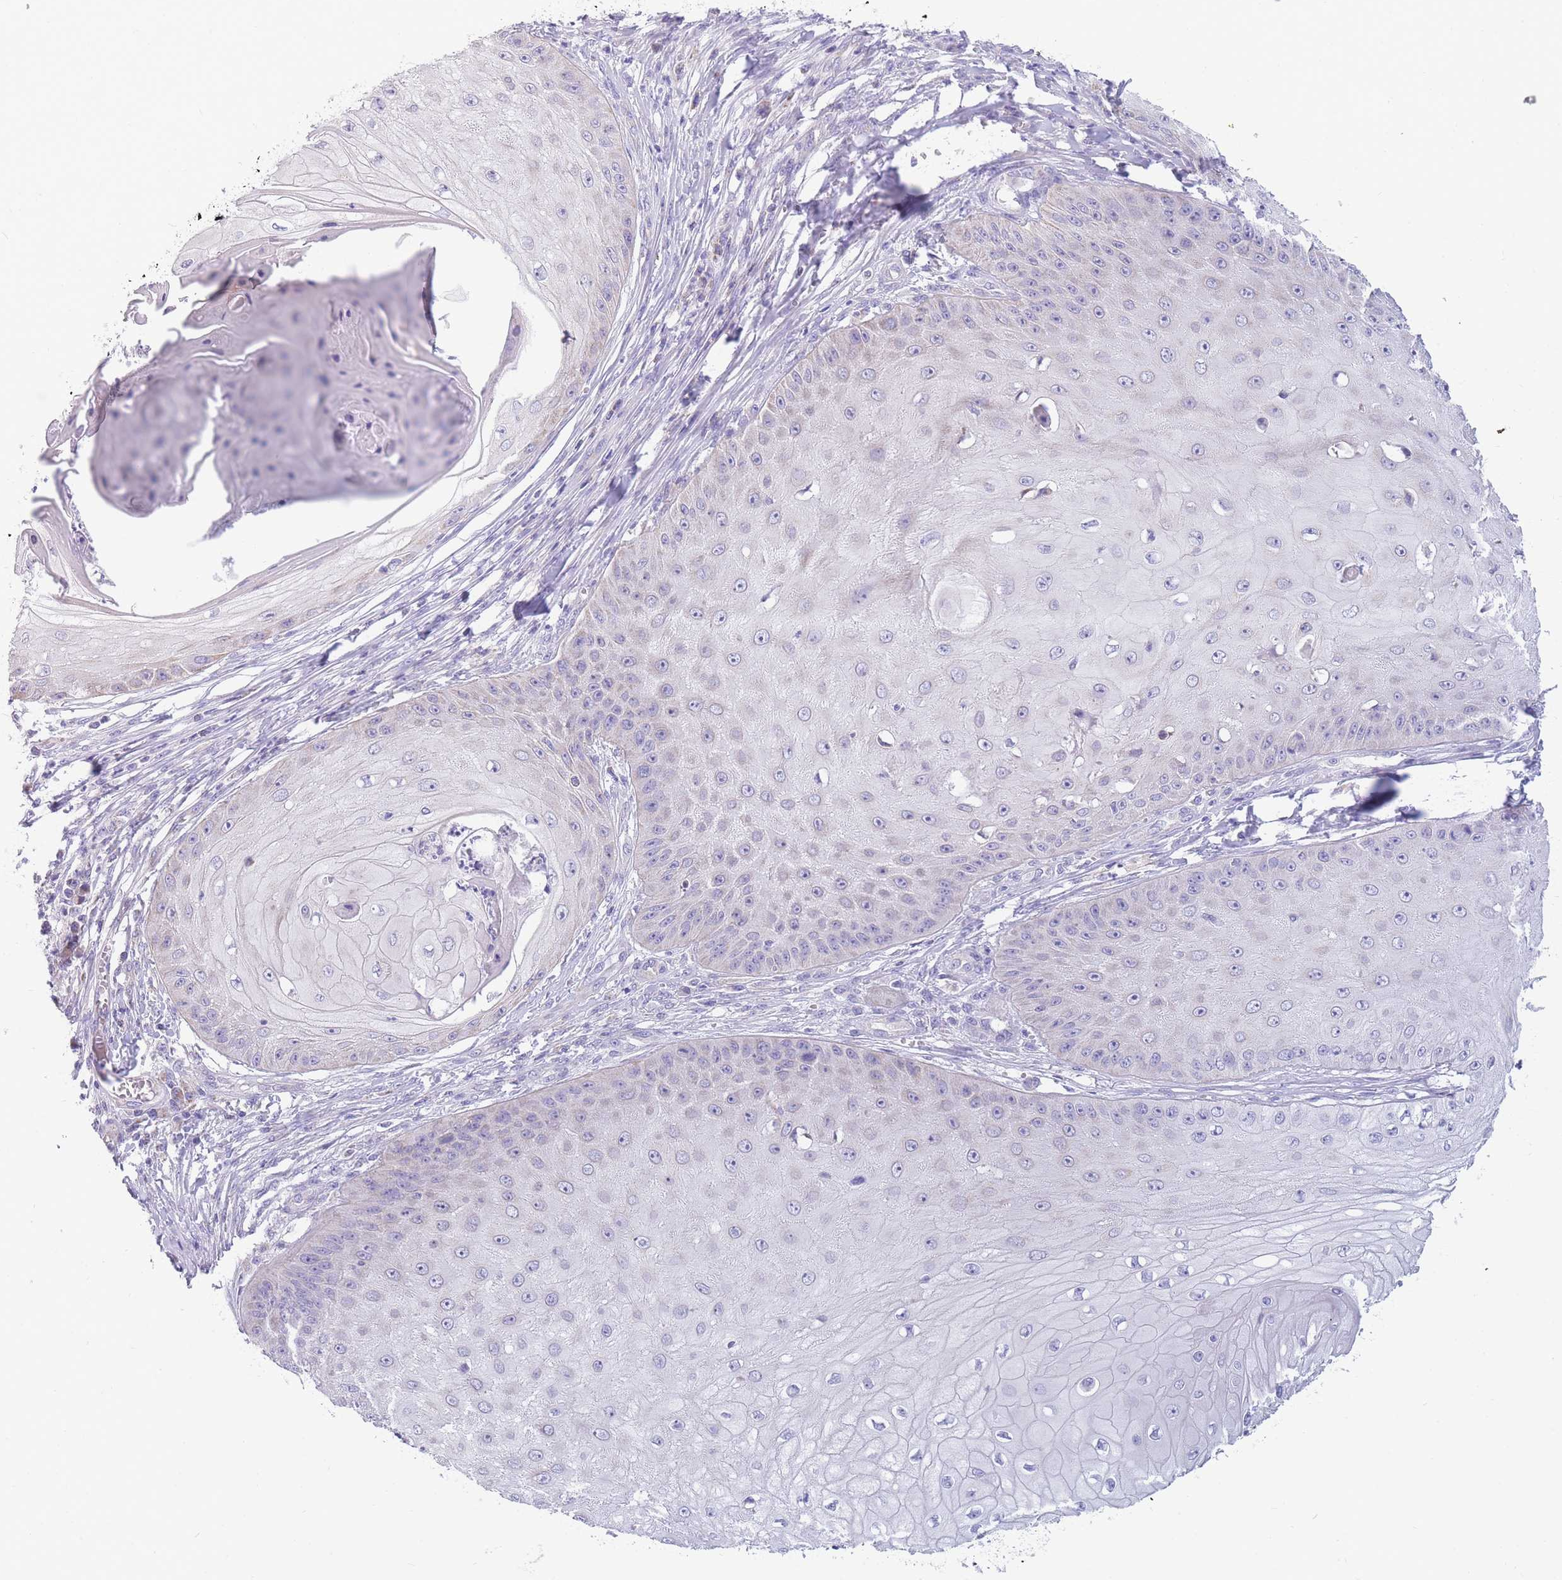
{"staining": {"intensity": "negative", "quantity": "none", "location": "none"}, "tissue": "skin cancer", "cell_type": "Tumor cells", "image_type": "cancer", "snomed": [{"axis": "morphology", "description": "Squamous cell carcinoma, NOS"}, {"axis": "topography", "description": "Skin"}], "caption": "Squamous cell carcinoma (skin) was stained to show a protein in brown. There is no significant expression in tumor cells.", "gene": "DHRS11", "patient": {"sex": "male", "age": 70}}